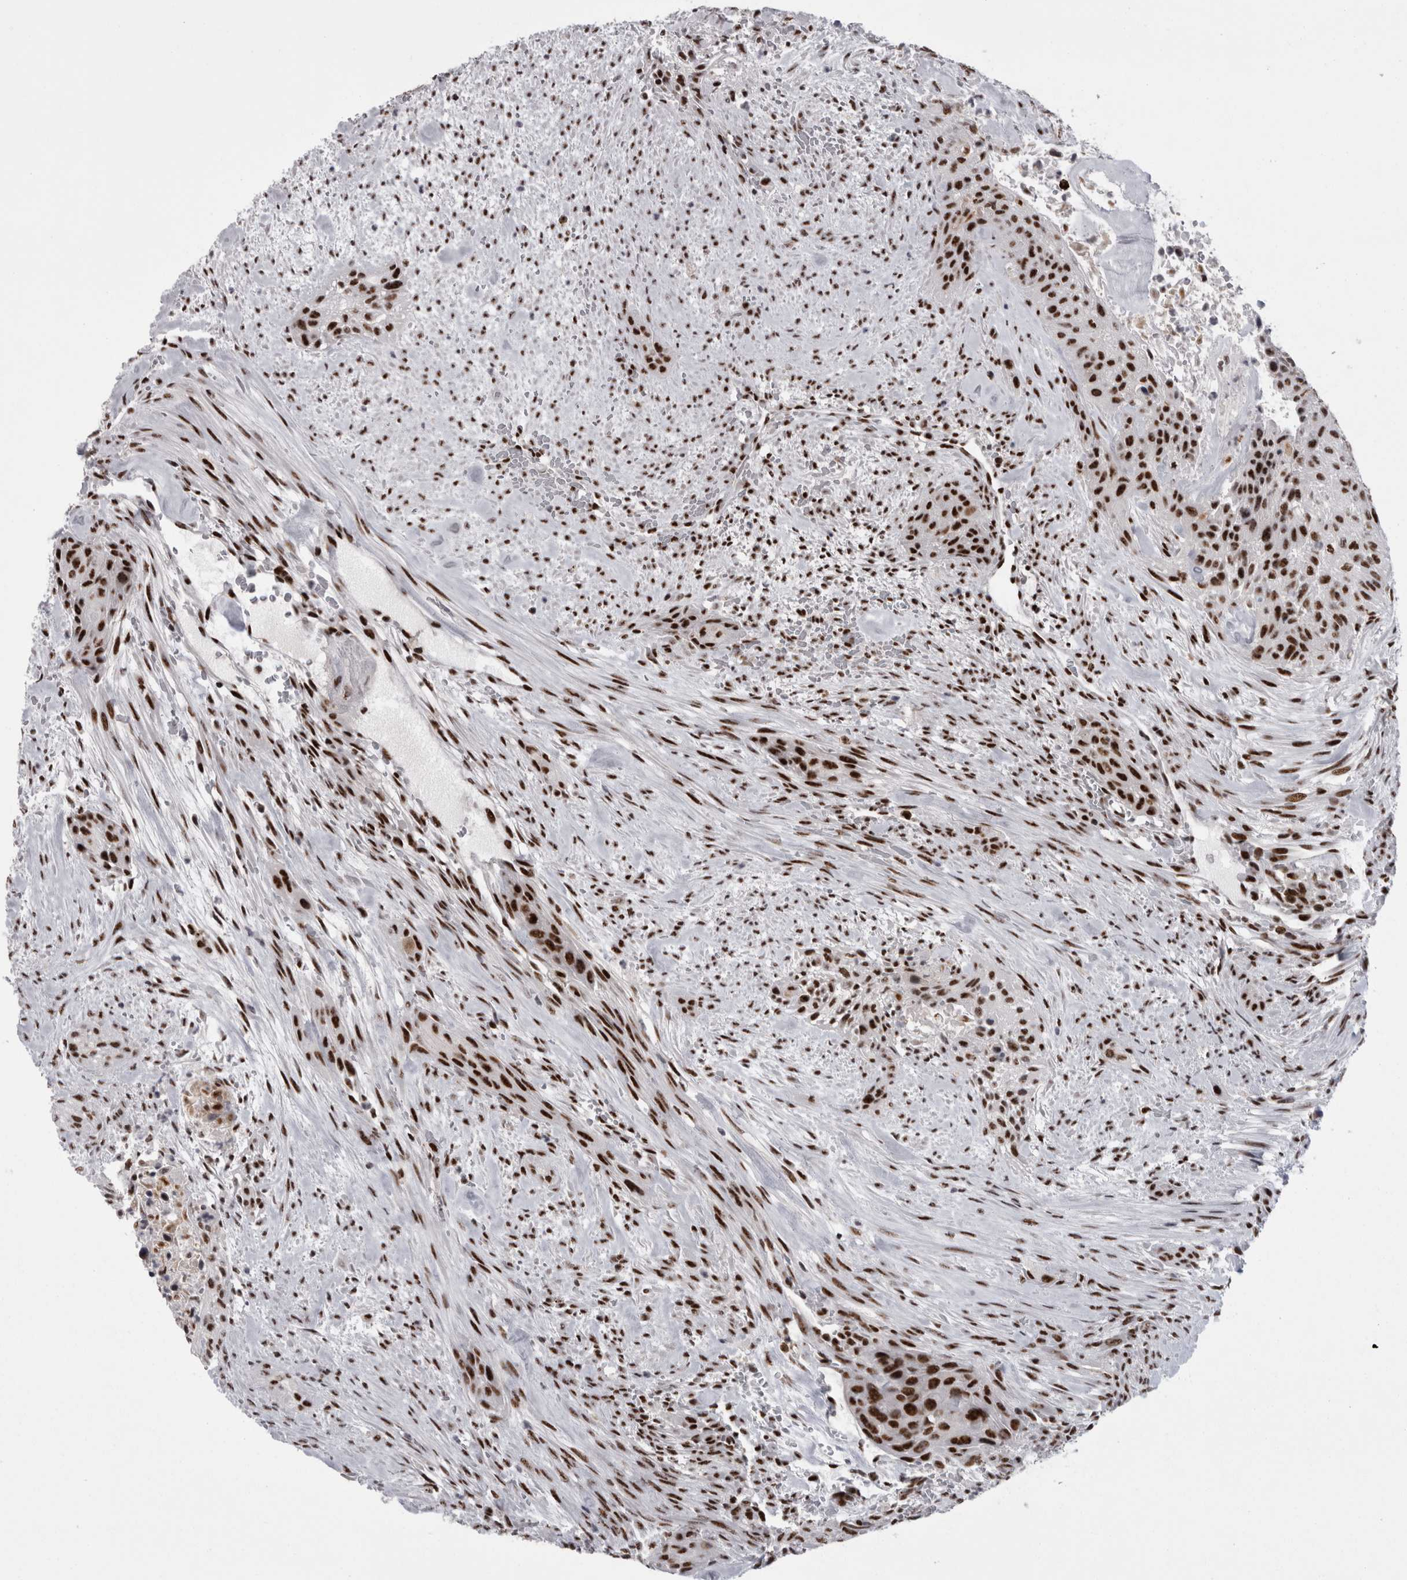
{"staining": {"intensity": "strong", "quantity": ">75%", "location": "nuclear"}, "tissue": "urothelial cancer", "cell_type": "Tumor cells", "image_type": "cancer", "snomed": [{"axis": "morphology", "description": "Urothelial carcinoma, High grade"}, {"axis": "topography", "description": "Urinary bladder"}], "caption": "Immunohistochemical staining of urothelial cancer displays strong nuclear protein positivity in approximately >75% of tumor cells.", "gene": "SNRNP40", "patient": {"sex": "male", "age": 35}}